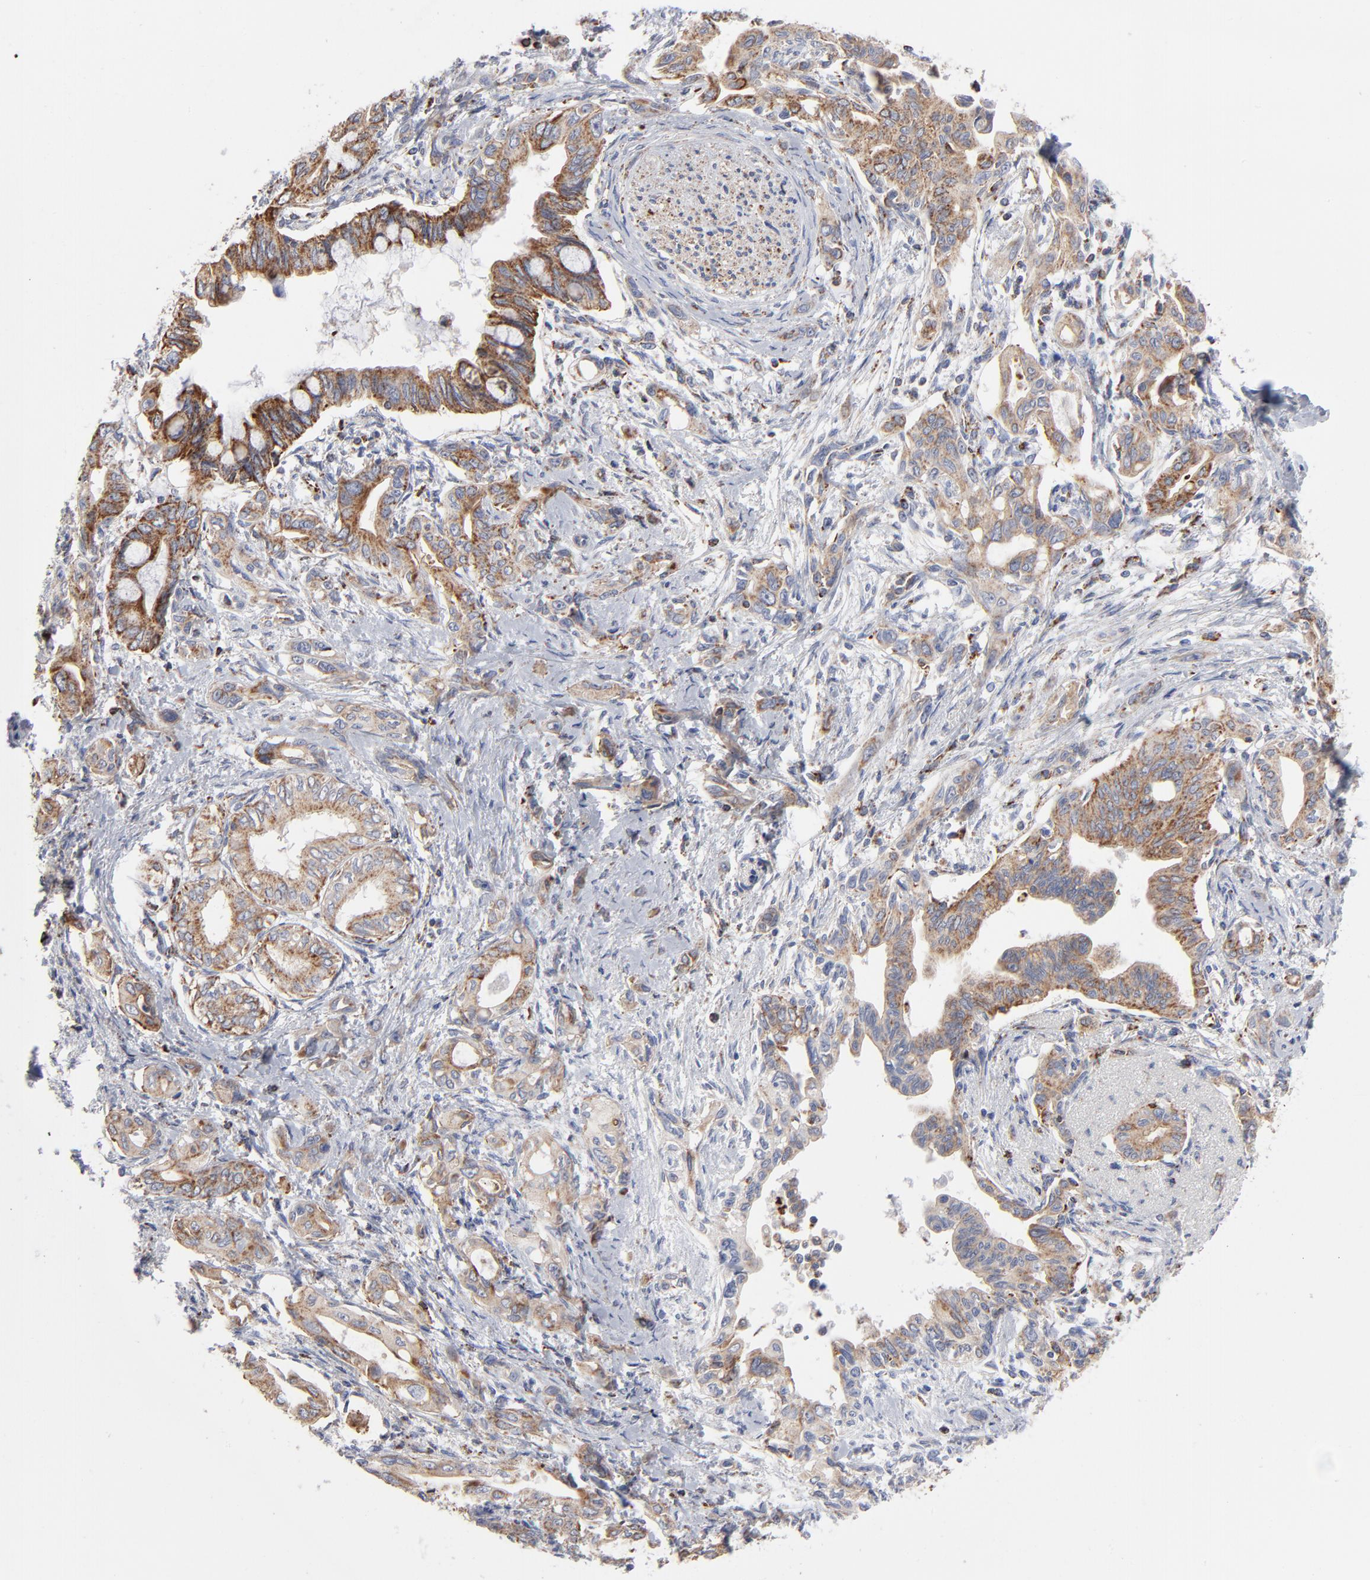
{"staining": {"intensity": "moderate", "quantity": ">75%", "location": "cytoplasmic/membranous"}, "tissue": "pancreatic cancer", "cell_type": "Tumor cells", "image_type": "cancer", "snomed": [{"axis": "morphology", "description": "Adenocarcinoma, NOS"}, {"axis": "topography", "description": "Pancreas"}], "caption": "A histopathology image showing moderate cytoplasmic/membranous staining in approximately >75% of tumor cells in pancreatic cancer, as visualized by brown immunohistochemical staining.", "gene": "ASB3", "patient": {"sex": "female", "age": 60}}